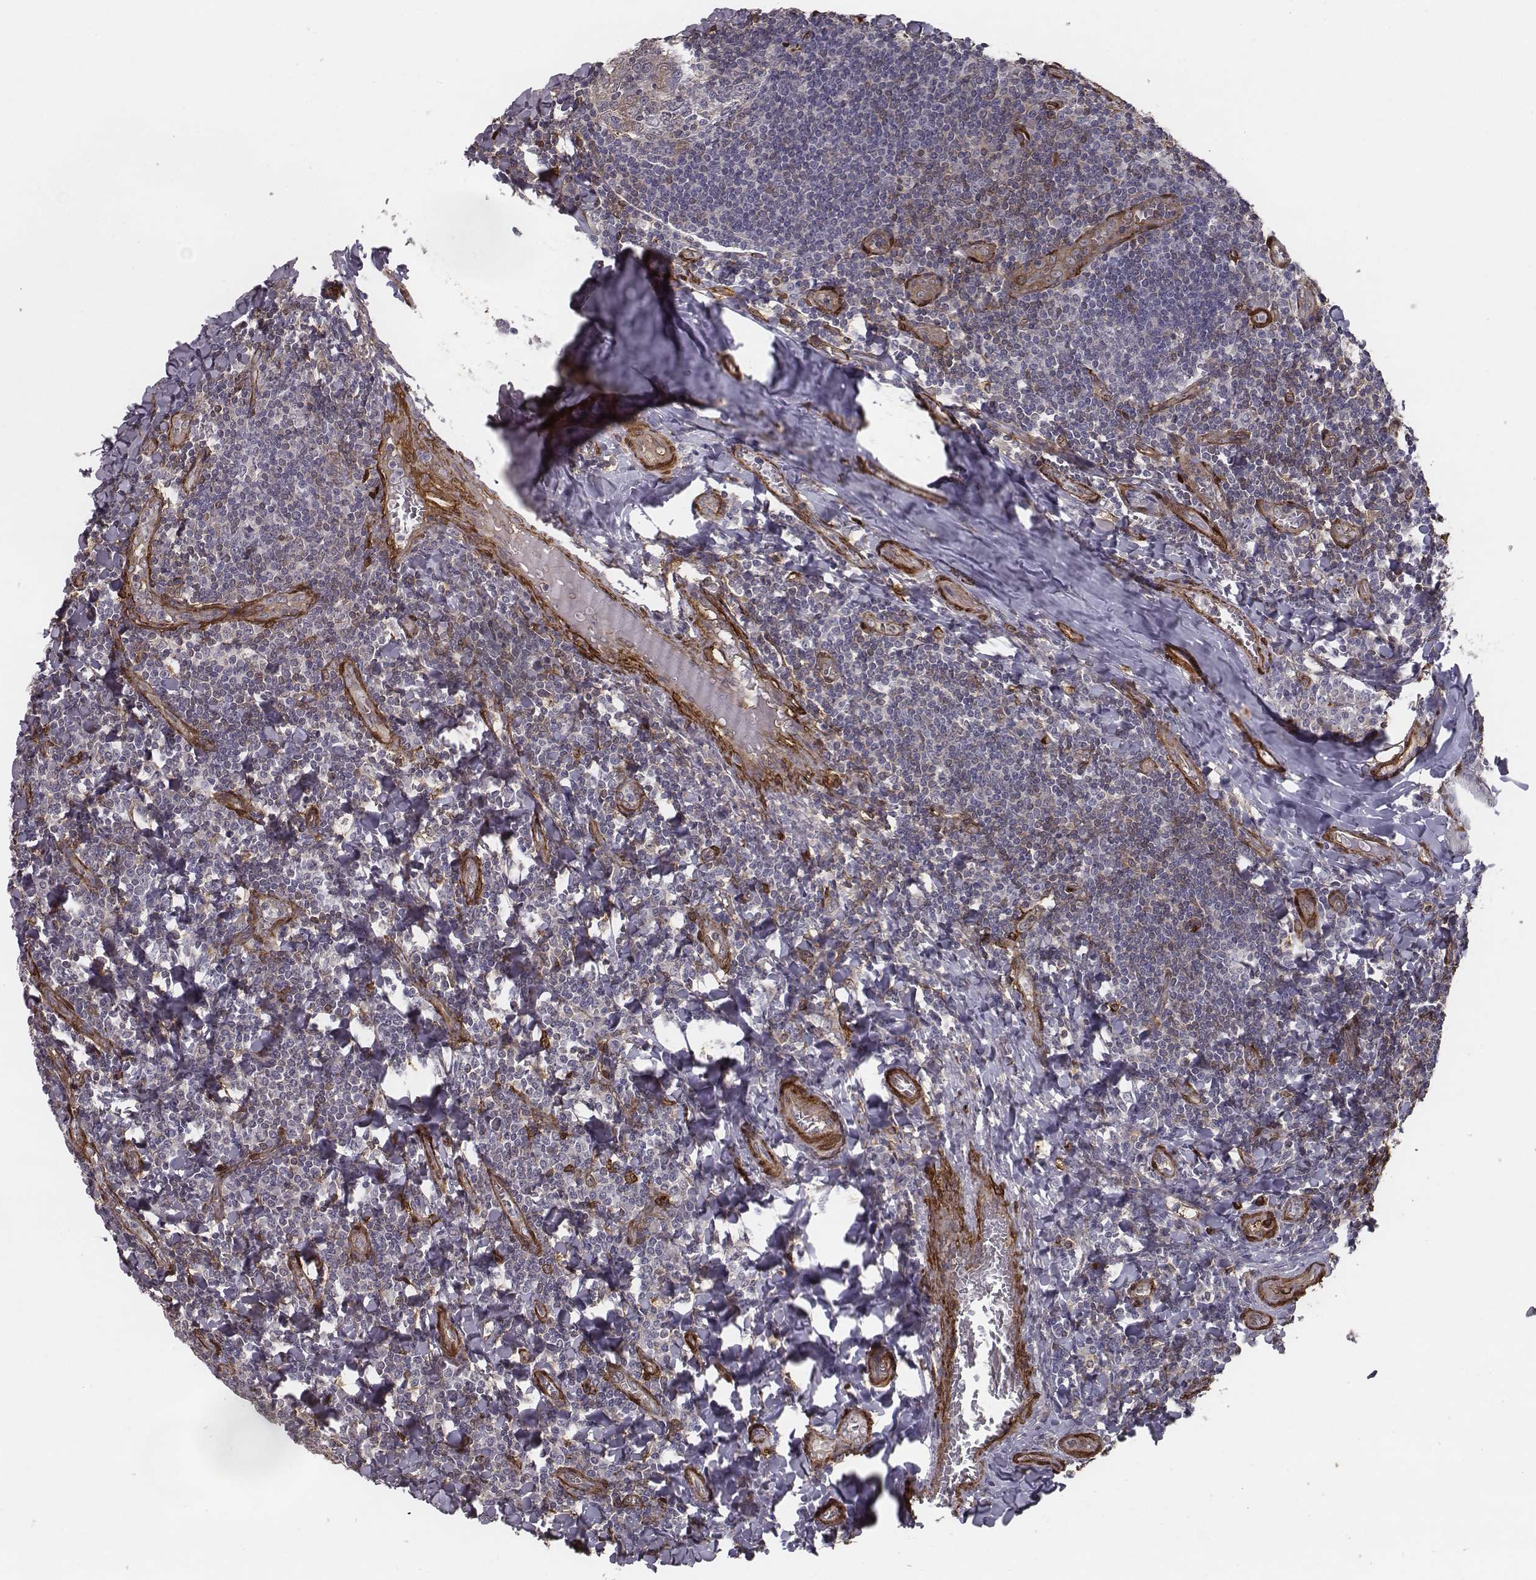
{"staining": {"intensity": "weak", "quantity": "<25%", "location": "cytoplasmic/membranous"}, "tissue": "tonsil", "cell_type": "Germinal center cells", "image_type": "normal", "snomed": [{"axis": "morphology", "description": "Normal tissue, NOS"}, {"axis": "morphology", "description": "Inflammation, NOS"}, {"axis": "topography", "description": "Tonsil"}], "caption": "DAB (3,3'-diaminobenzidine) immunohistochemical staining of unremarkable human tonsil shows no significant expression in germinal center cells.", "gene": "ISYNA1", "patient": {"sex": "female", "age": 31}}